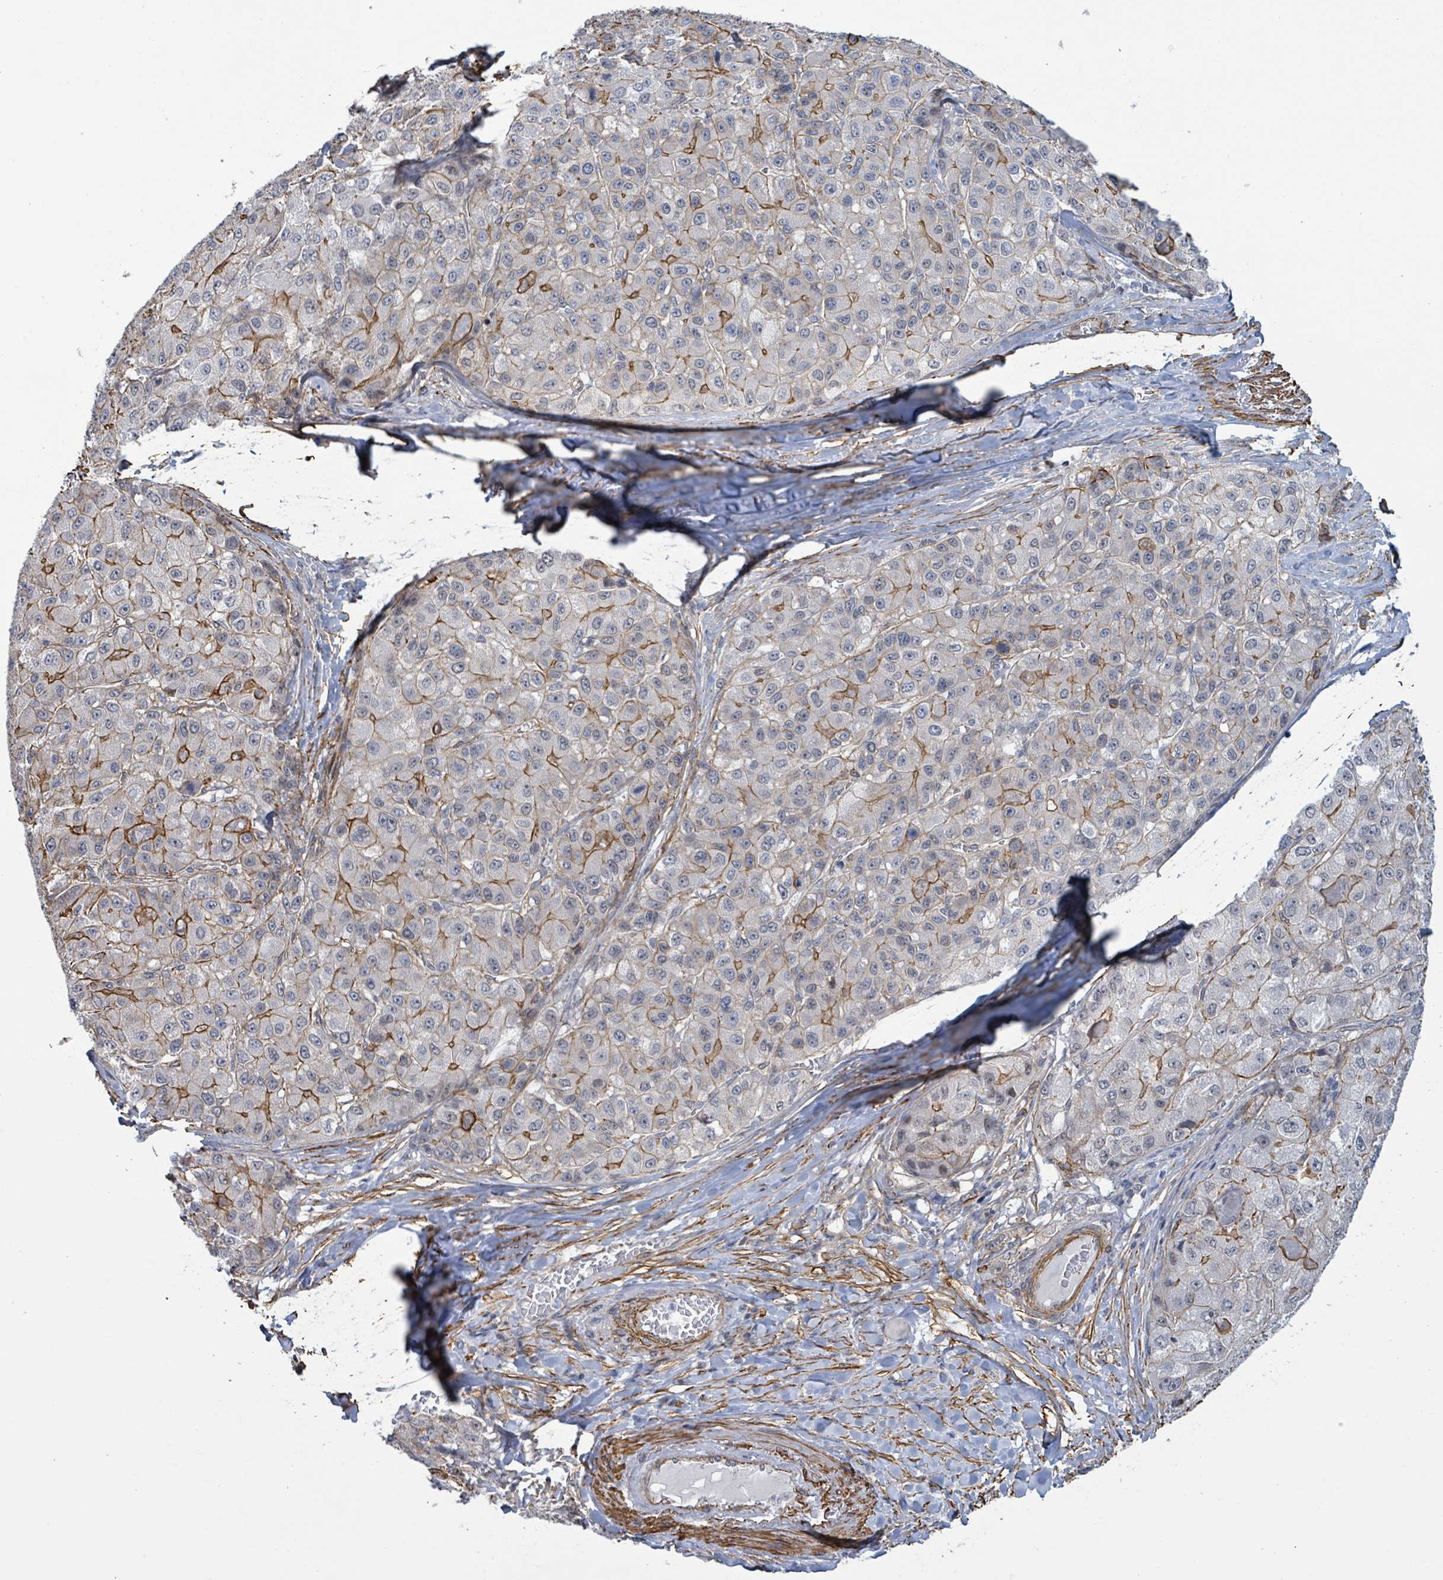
{"staining": {"intensity": "moderate", "quantity": "<25%", "location": "cytoplasmic/membranous"}, "tissue": "liver cancer", "cell_type": "Tumor cells", "image_type": "cancer", "snomed": [{"axis": "morphology", "description": "Carcinoma, Hepatocellular, NOS"}, {"axis": "topography", "description": "Liver"}], "caption": "Protein staining of liver cancer (hepatocellular carcinoma) tissue exhibits moderate cytoplasmic/membranous staining in about <25% of tumor cells.", "gene": "DMRTC1B", "patient": {"sex": "male", "age": 80}}